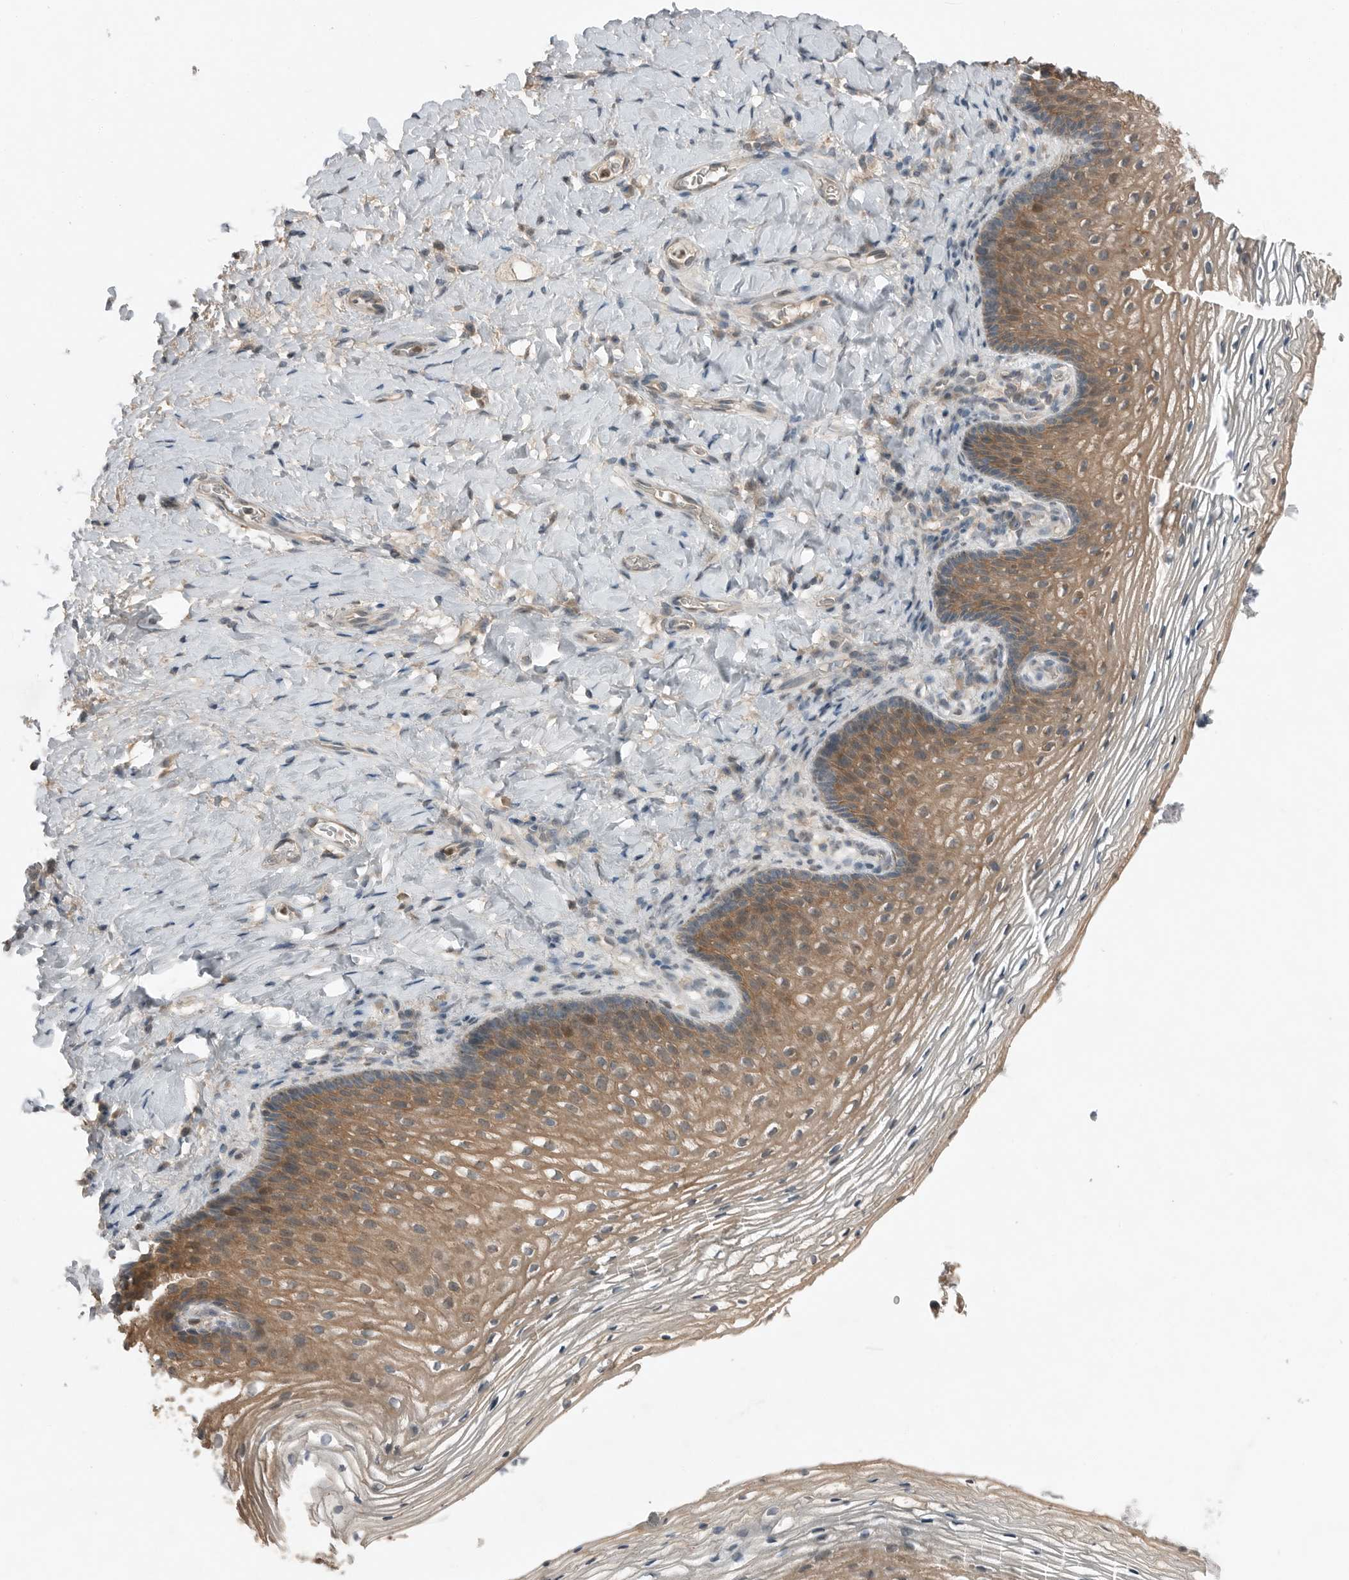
{"staining": {"intensity": "moderate", "quantity": ">75%", "location": "cytoplasmic/membranous"}, "tissue": "vagina", "cell_type": "Squamous epithelial cells", "image_type": "normal", "snomed": [{"axis": "morphology", "description": "Normal tissue, NOS"}, {"axis": "topography", "description": "Vagina"}], "caption": "IHC of unremarkable vagina reveals medium levels of moderate cytoplasmic/membranous staining in about >75% of squamous epithelial cells.", "gene": "MFAP3L", "patient": {"sex": "female", "age": 60}}